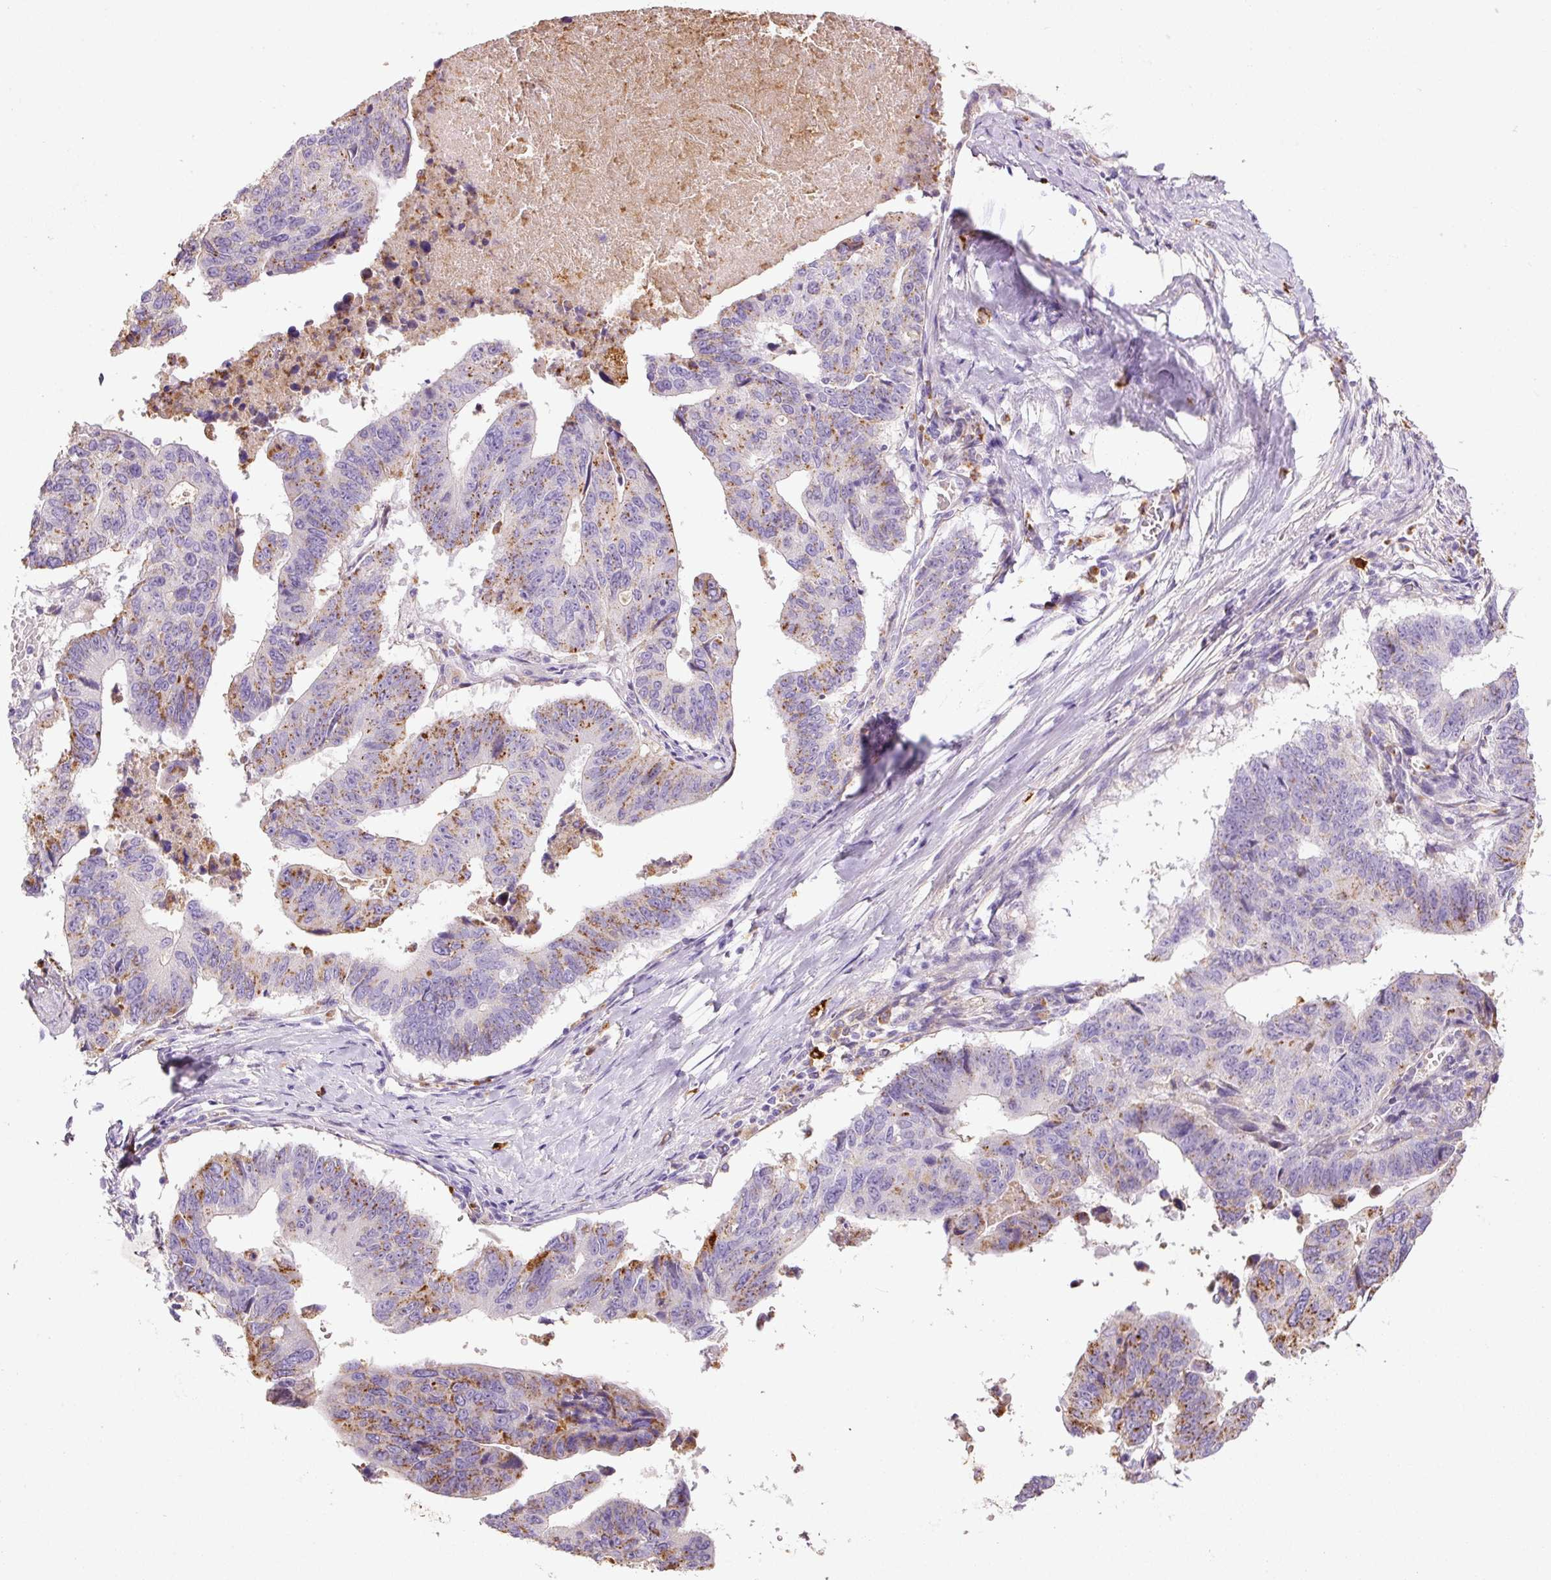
{"staining": {"intensity": "moderate", "quantity": "25%-75%", "location": "cytoplasmic/membranous"}, "tissue": "stomach cancer", "cell_type": "Tumor cells", "image_type": "cancer", "snomed": [{"axis": "morphology", "description": "Adenocarcinoma, NOS"}, {"axis": "topography", "description": "Stomach"}], "caption": "The histopathology image demonstrates staining of adenocarcinoma (stomach), revealing moderate cytoplasmic/membranous protein staining (brown color) within tumor cells. (Brightfield microscopy of DAB IHC at high magnification).", "gene": "TMC8", "patient": {"sex": "male", "age": 59}}